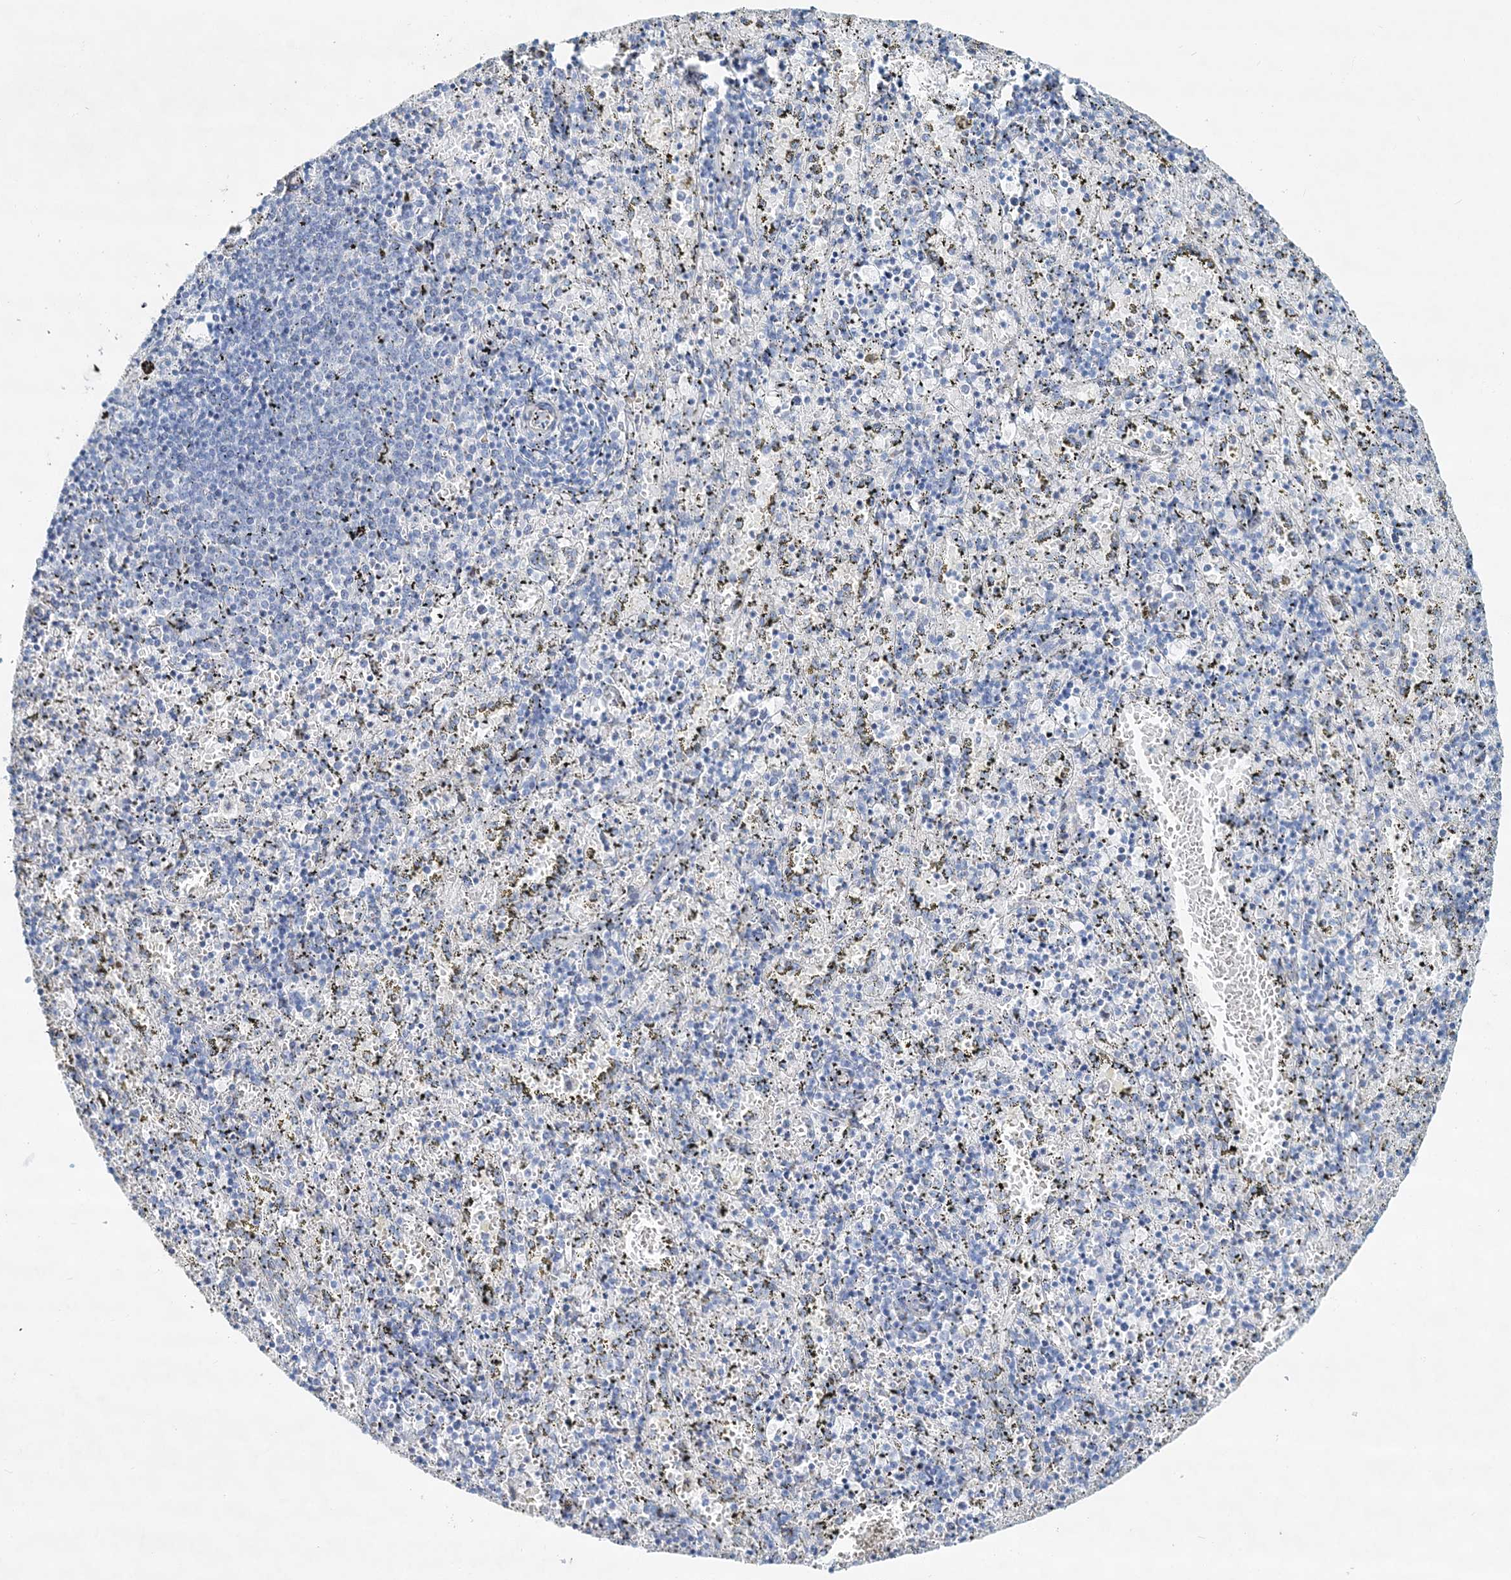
{"staining": {"intensity": "negative", "quantity": "none", "location": "none"}, "tissue": "spleen", "cell_type": "Cells in red pulp", "image_type": "normal", "snomed": [{"axis": "morphology", "description": "Normal tissue, NOS"}, {"axis": "topography", "description": "Spleen"}], "caption": "Histopathology image shows no significant protein expression in cells in red pulp of unremarkable spleen.", "gene": "ADGRL1", "patient": {"sex": "male", "age": 11}}